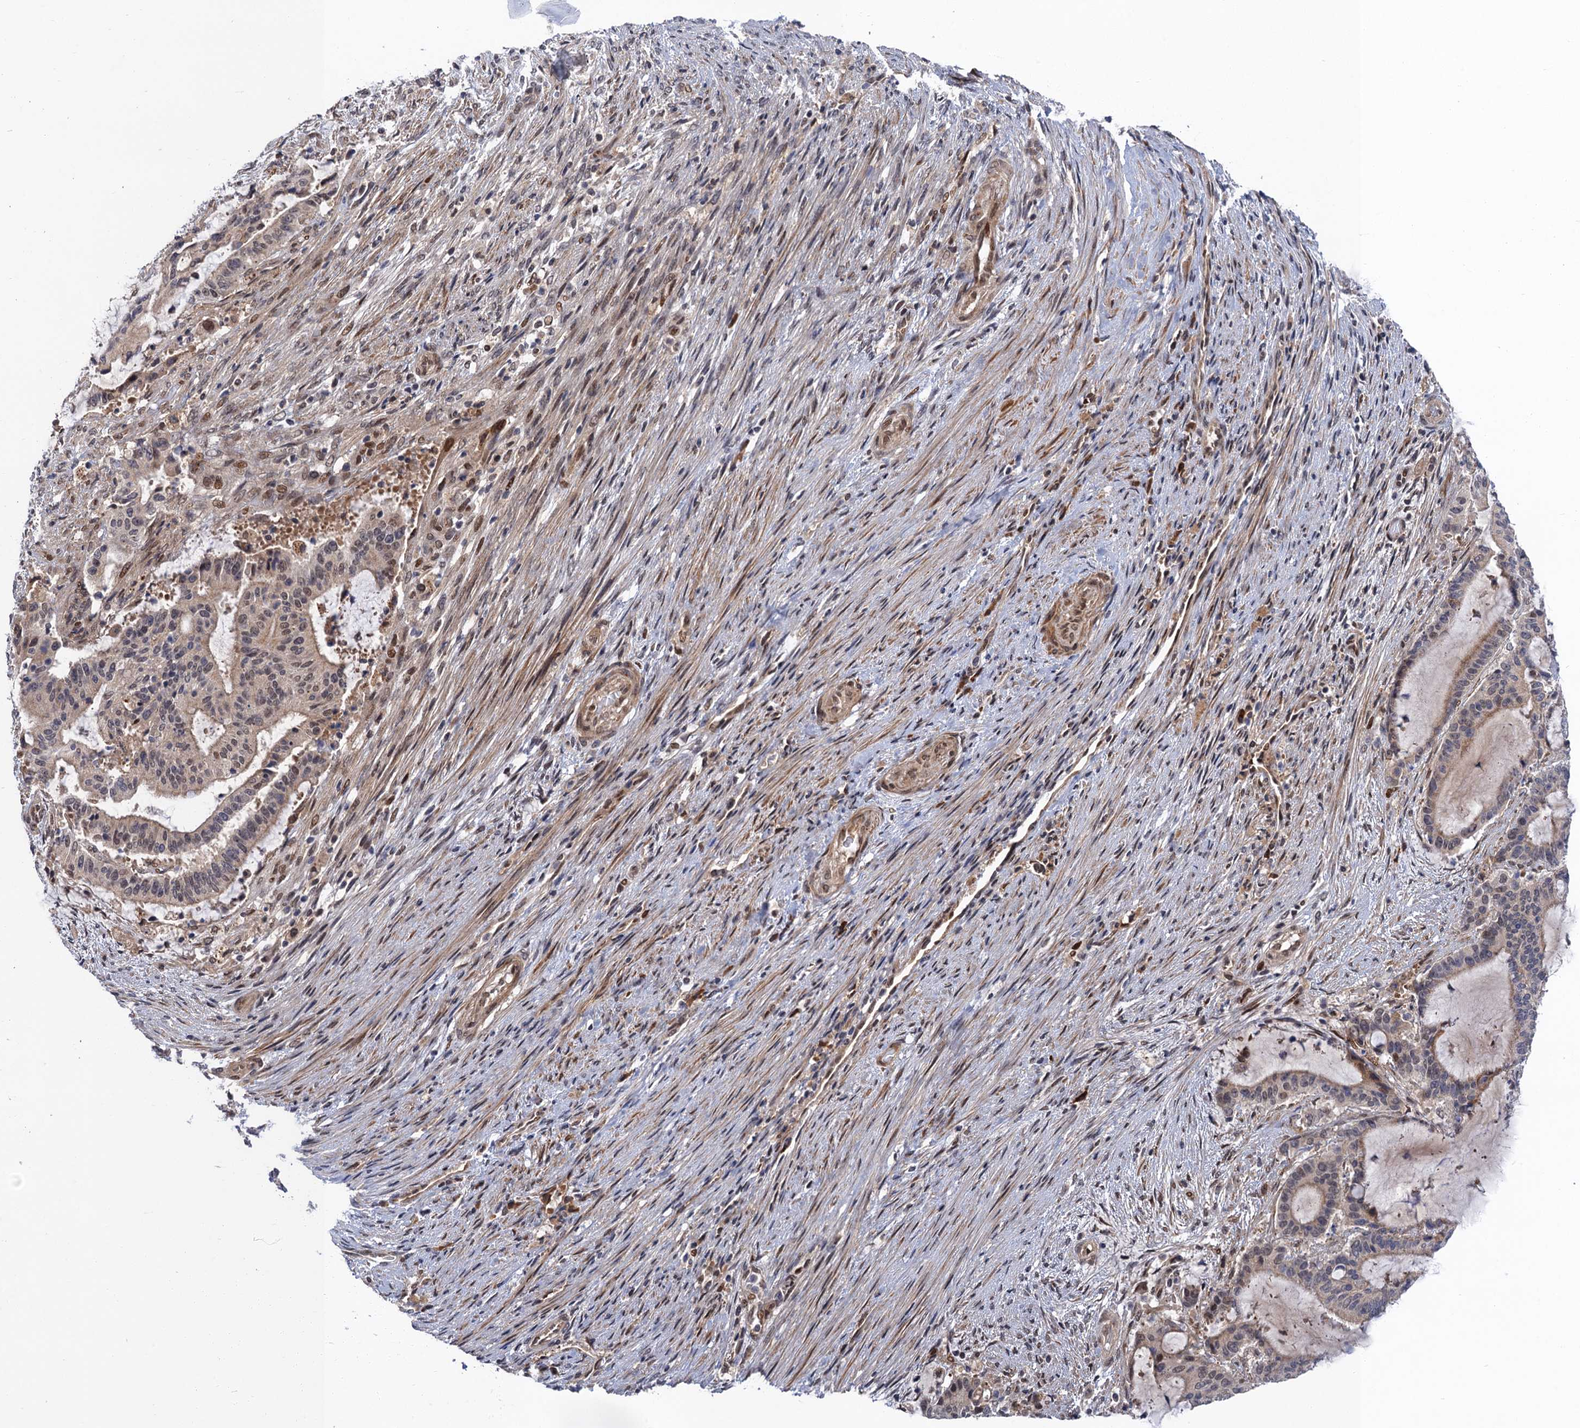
{"staining": {"intensity": "moderate", "quantity": "<25%", "location": "nuclear"}, "tissue": "liver cancer", "cell_type": "Tumor cells", "image_type": "cancer", "snomed": [{"axis": "morphology", "description": "Normal tissue, NOS"}, {"axis": "morphology", "description": "Cholangiocarcinoma"}, {"axis": "topography", "description": "Liver"}, {"axis": "topography", "description": "Peripheral nerve tissue"}], "caption": "Cholangiocarcinoma (liver) stained for a protein (brown) shows moderate nuclear positive expression in approximately <25% of tumor cells.", "gene": "NEK8", "patient": {"sex": "female", "age": 73}}